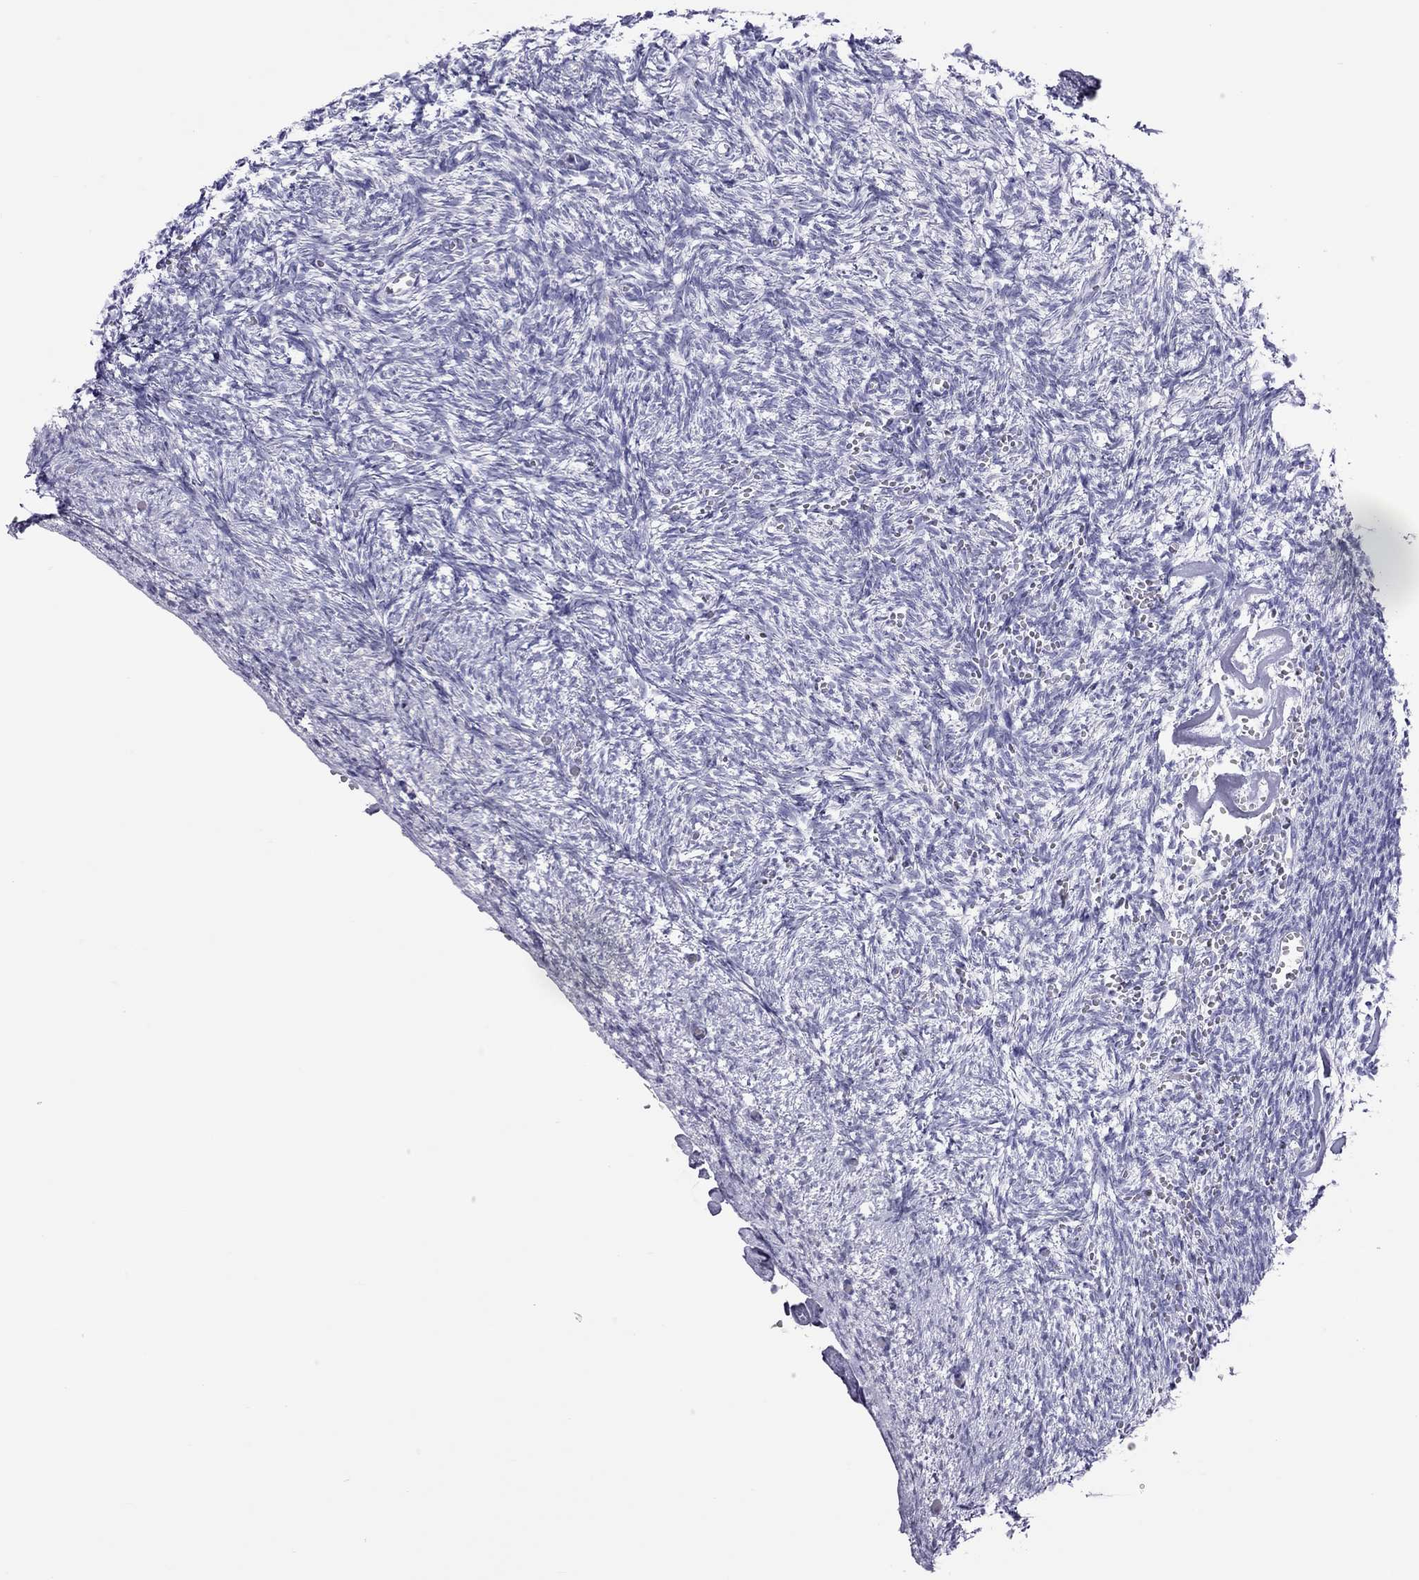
{"staining": {"intensity": "negative", "quantity": "none", "location": "none"}, "tissue": "ovary", "cell_type": "Follicle cells", "image_type": "normal", "snomed": [{"axis": "morphology", "description": "Normal tissue, NOS"}, {"axis": "topography", "description": "Ovary"}], "caption": "Immunohistochemistry of unremarkable ovary exhibits no positivity in follicle cells.", "gene": "CHRNB3", "patient": {"sex": "female", "age": 43}}